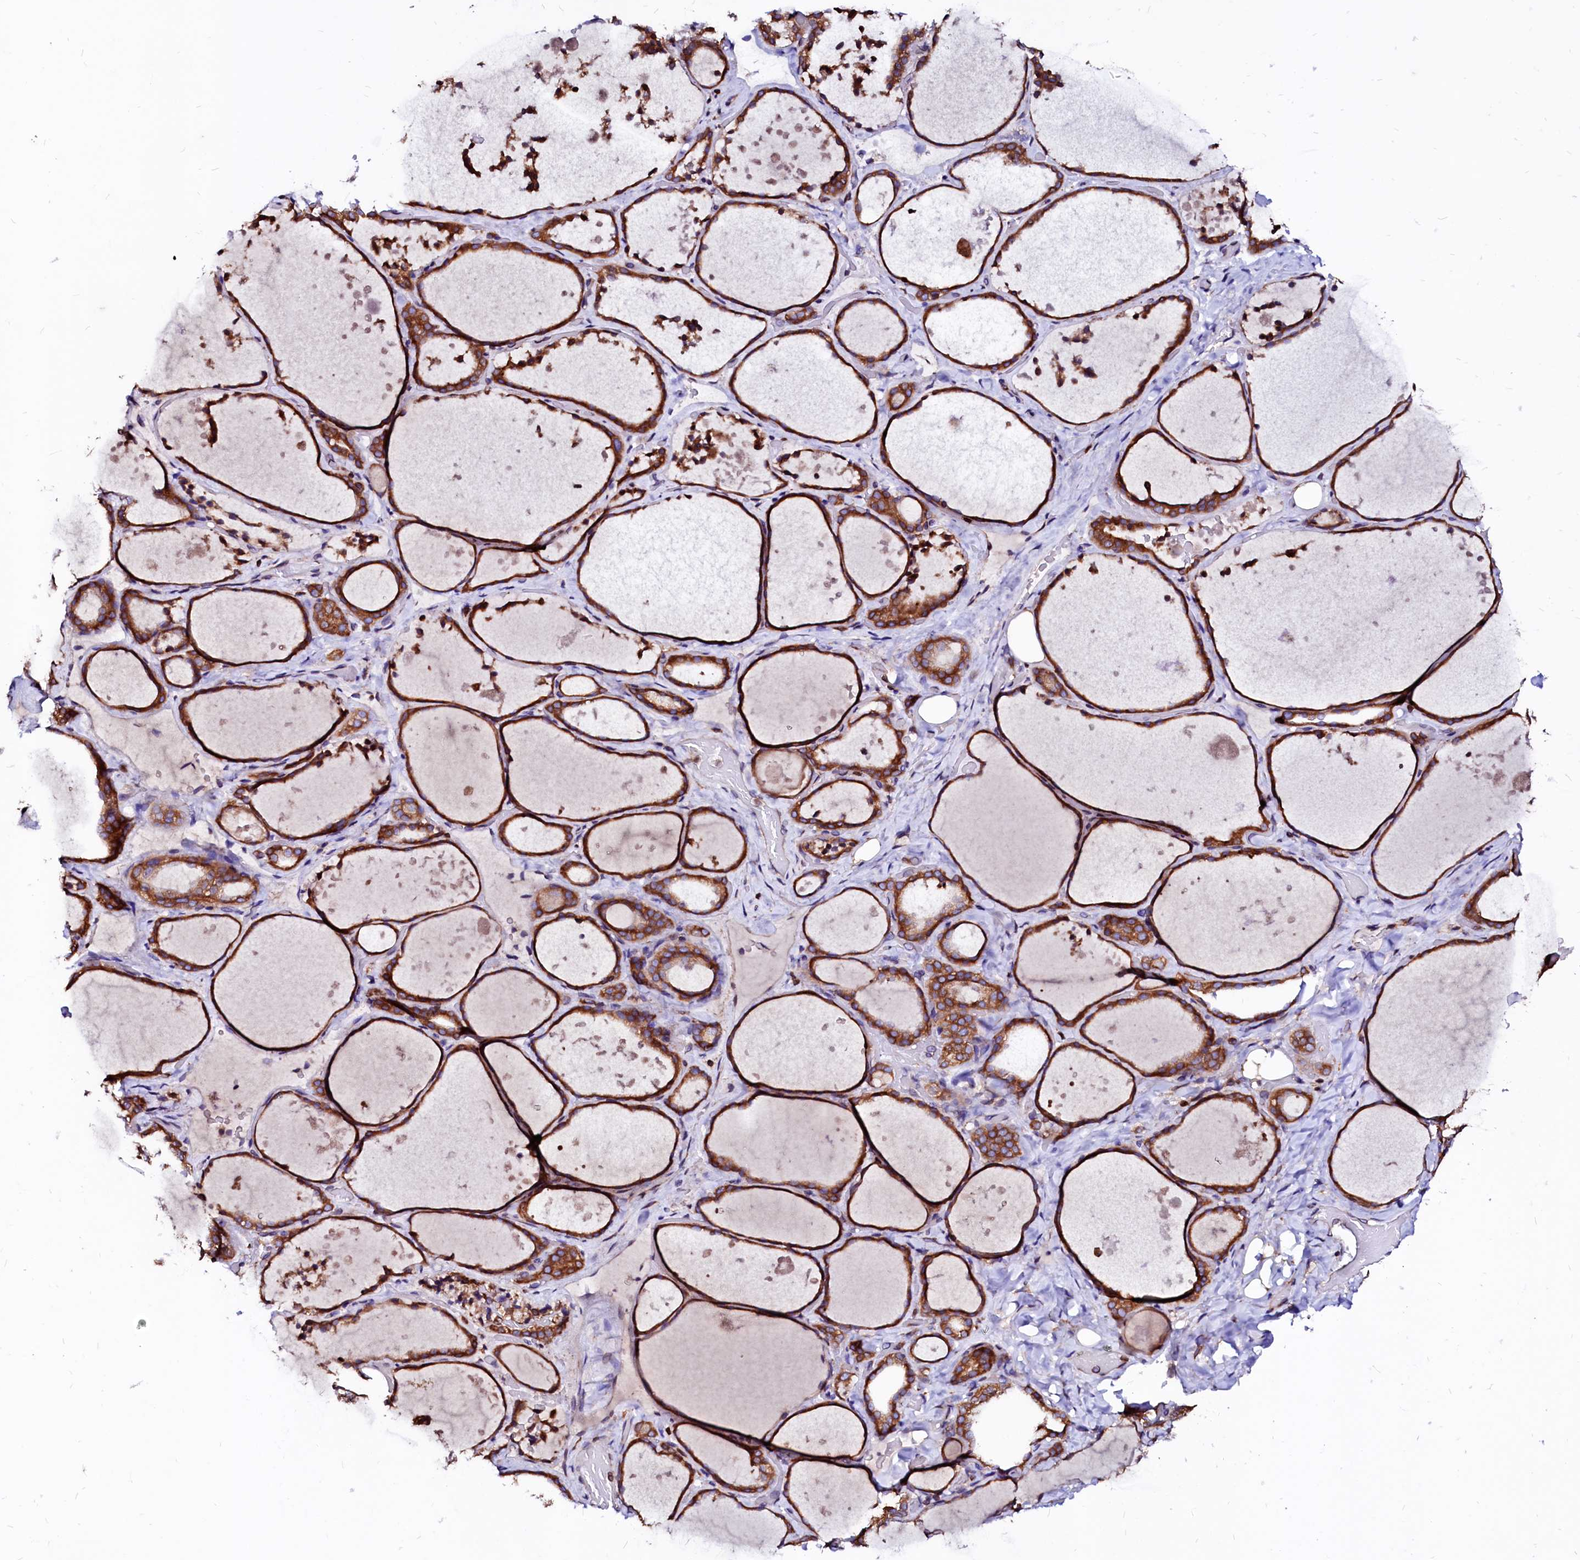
{"staining": {"intensity": "strong", "quantity": ">75%", "location": "cytoplasmic/membranous"}, "tissue": "thyroid gland", "cell_type": "Glandular cells", "image_type": "normal", "snomed": [{"axis": "morphology", "description": "Normal tissue, NOS"}, {"axis": "topography", "description": "Thyroid gland"}], "caption": "Human thyroid gland stained with a brown dye reveals strong cytoplasmic/membranous positive expression in approximately >75% of glandular cells.", "gene": "DERL1", "patient": {"sex": "female", "age": 44}}